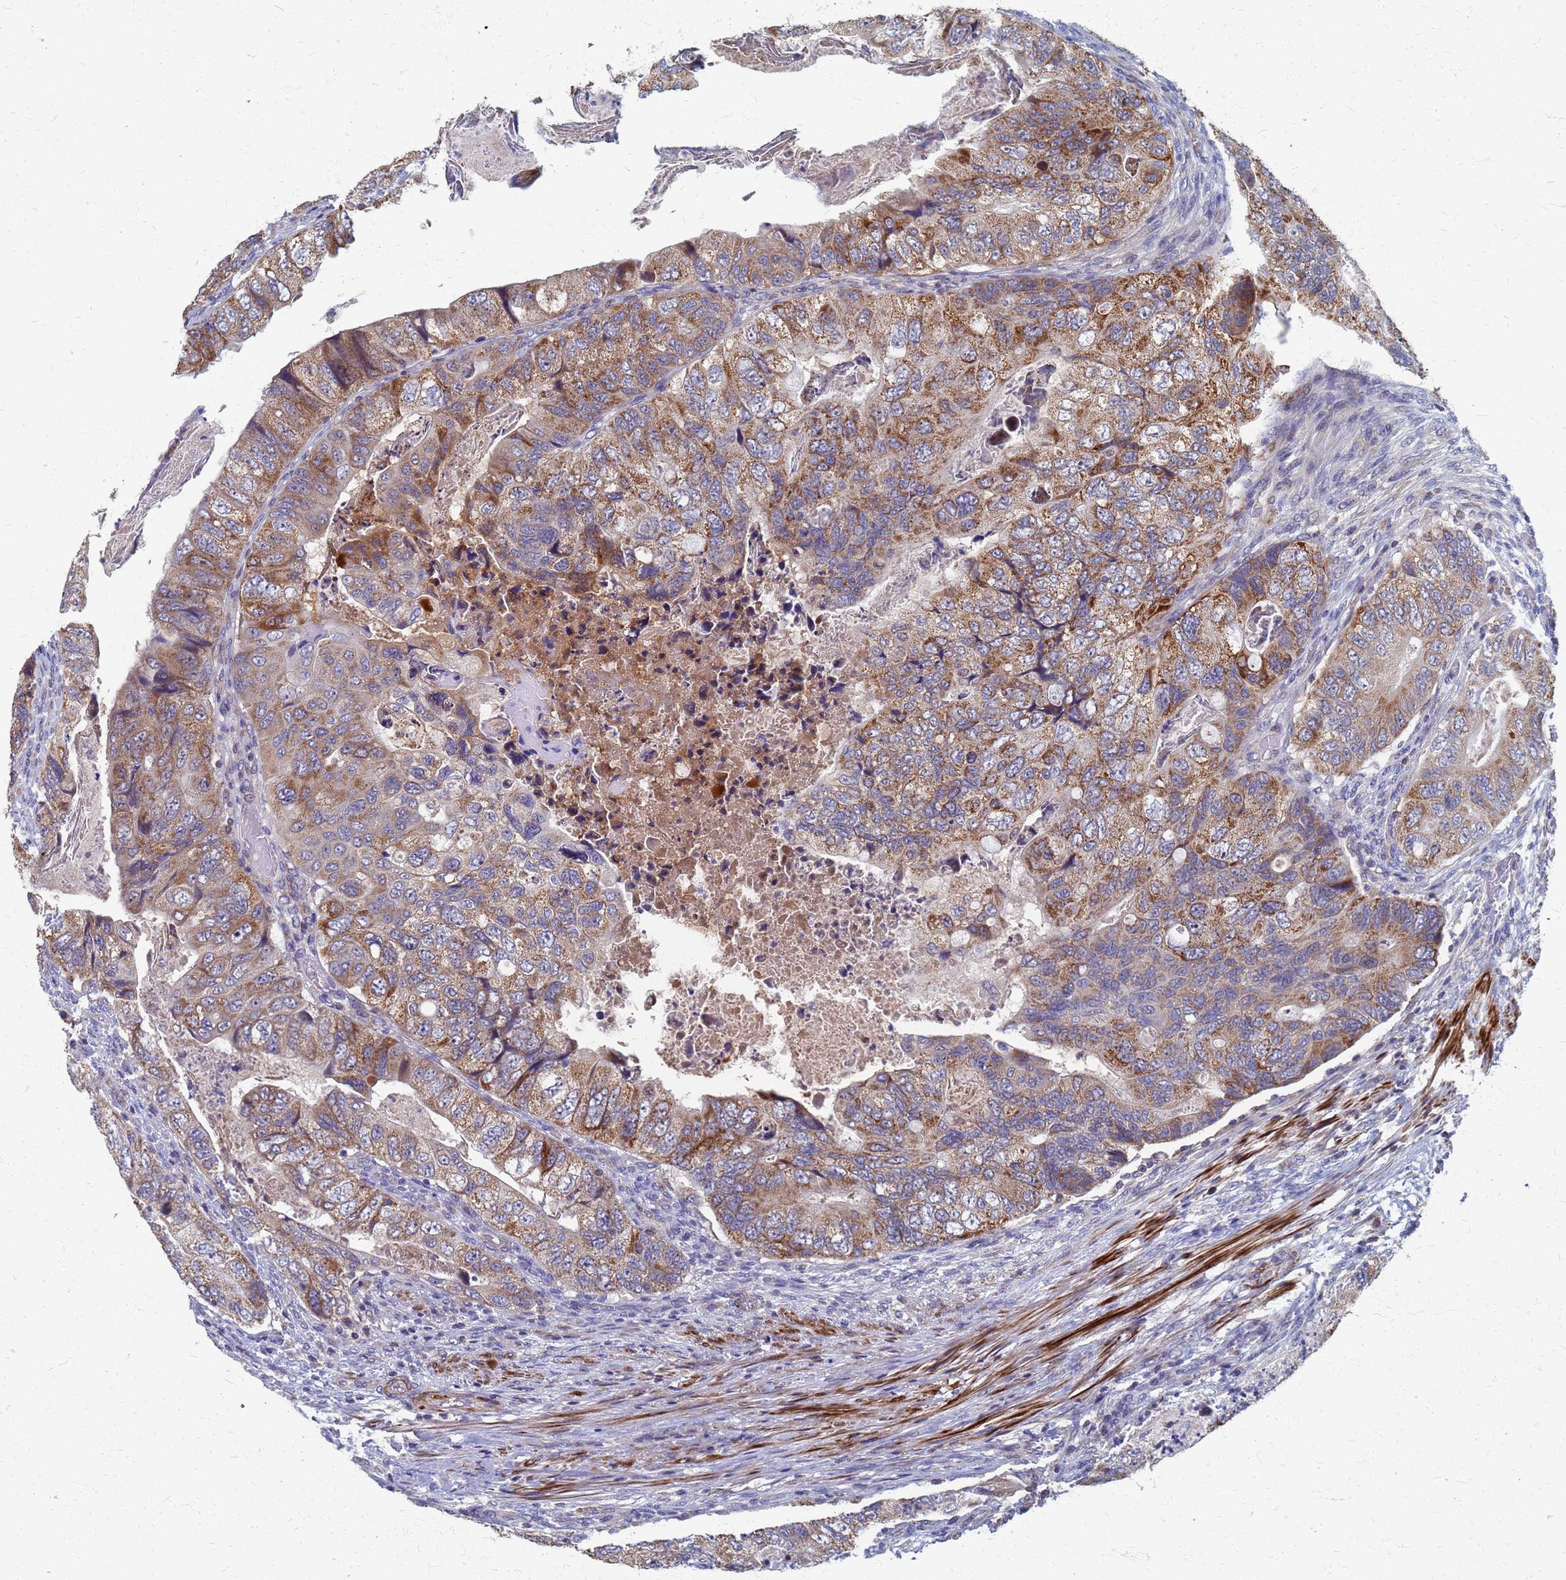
{"staining": {"intensity": "moderate", "quantity": ">75%", "location": "cytoplasmic/membranous"}, "tissue": "colorectal cancer", "cell_type": "Tumor cells", "image_type": "cancer", "snomed": [{"axis": "morphology", "description": "Adenocarcinoma, NOS"}, {"axis": "topography", "description": "Rectum"}], "caption": "Colorectal cancer was stained to show a protein in brown. There is medium levels of moderate cytoplasmic/membranous positivity in approximately >75% of tumor cells.", "gene": "ATPAF1", "patient": {"sex": "male", "age": 63}}